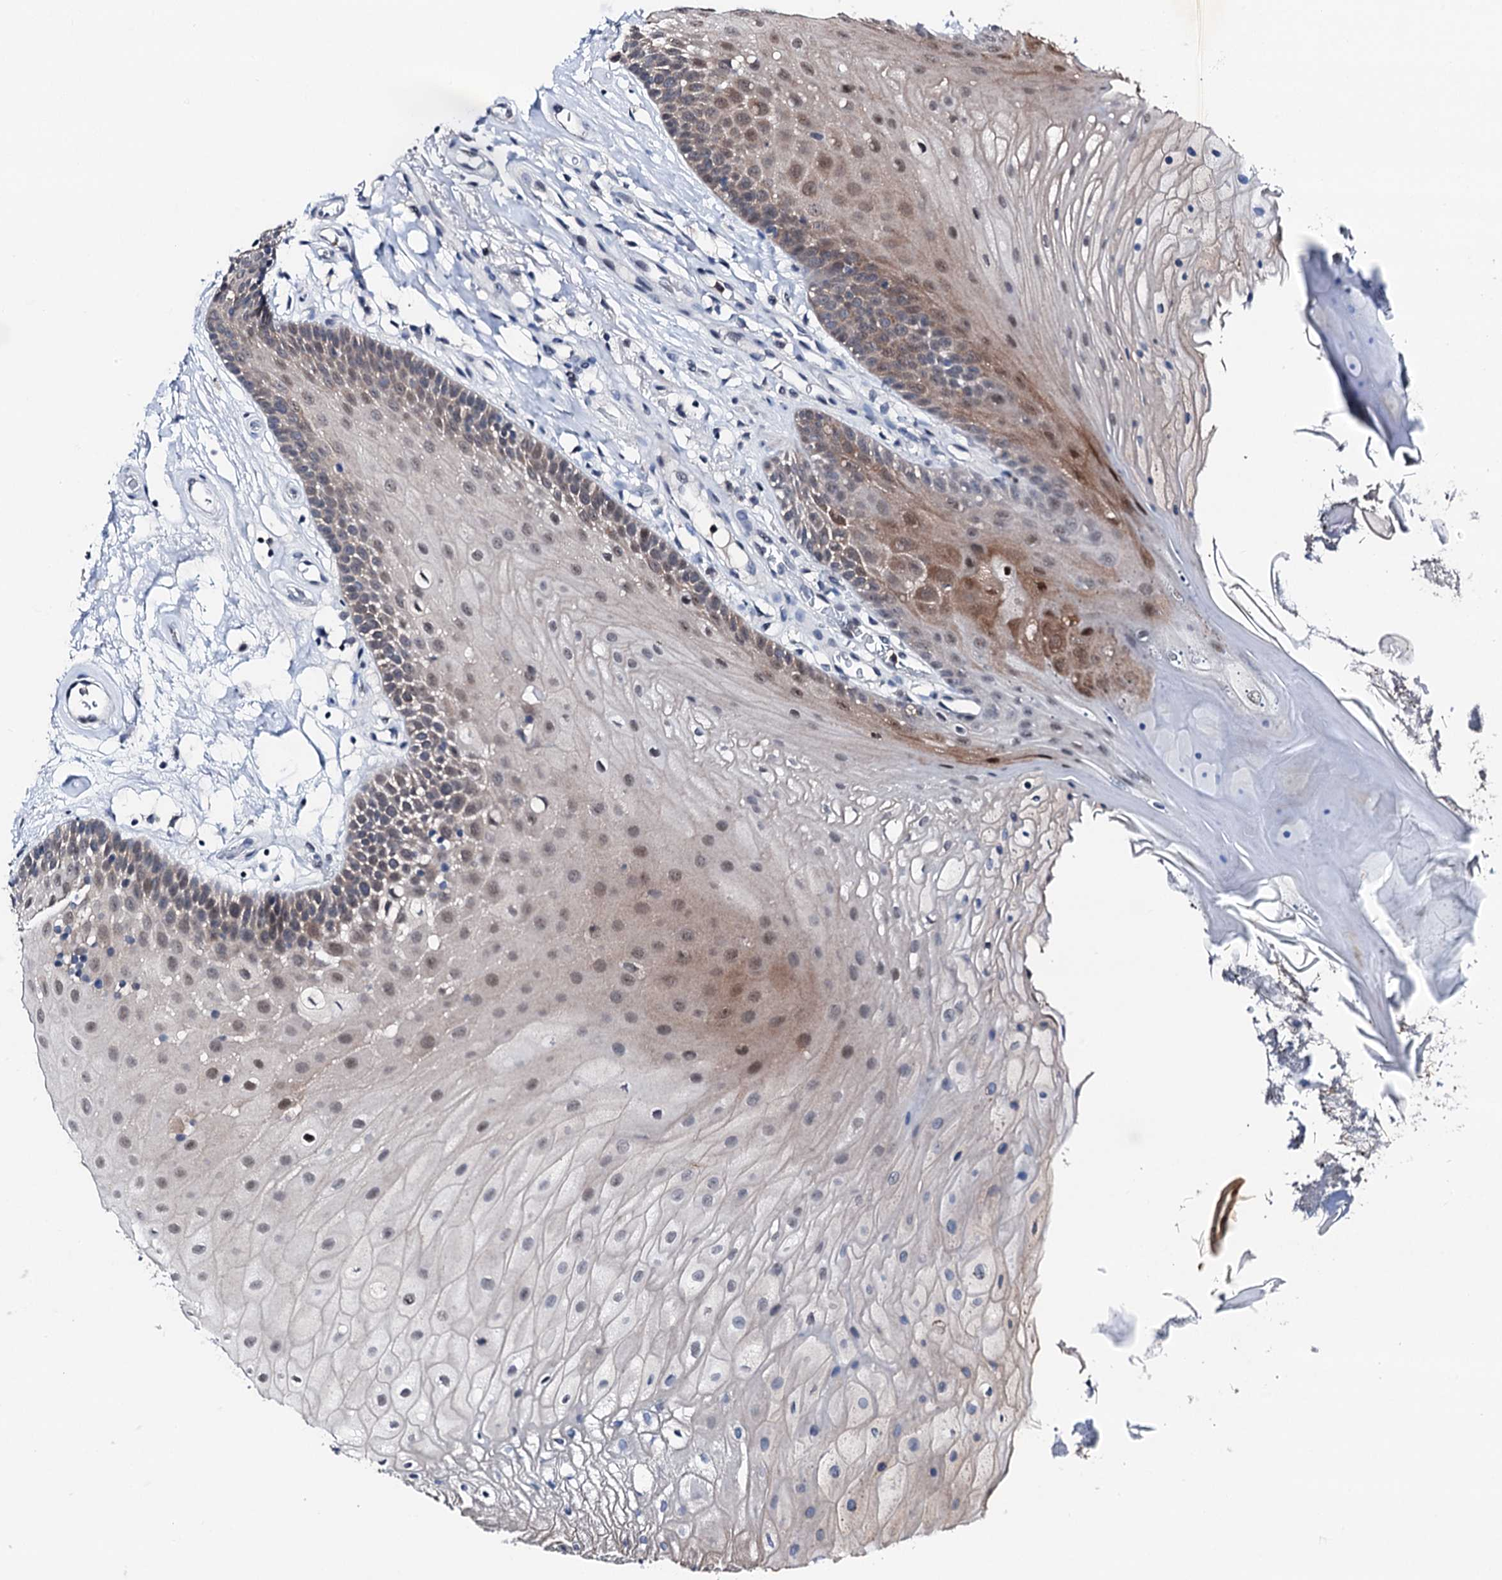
{"staining": {"intensity": "moderate", "quantity": "<25%", "location": "cytoplasmic/membranous,nuclear"}, "tissue": "oral mucosa", "cell_type": "Squamous epithelial cells", "image_type": "normal", "snomed": [{"axis": "morphology", "description": "Normal tissue, NOS"}, {"axis": "topography", "description": "Oral tissue"}], "caption": "Protein expression analysis of benign human oral mucosa reveals moderate cytoplasmic/membranous,nuclear staining in approximately <25% of squamous epithelial cells. (DAB IHC with brightfield microscopy, high magnification).", "gene": "TRAFD1", "patient": {"sex": "female", "age": 80}}